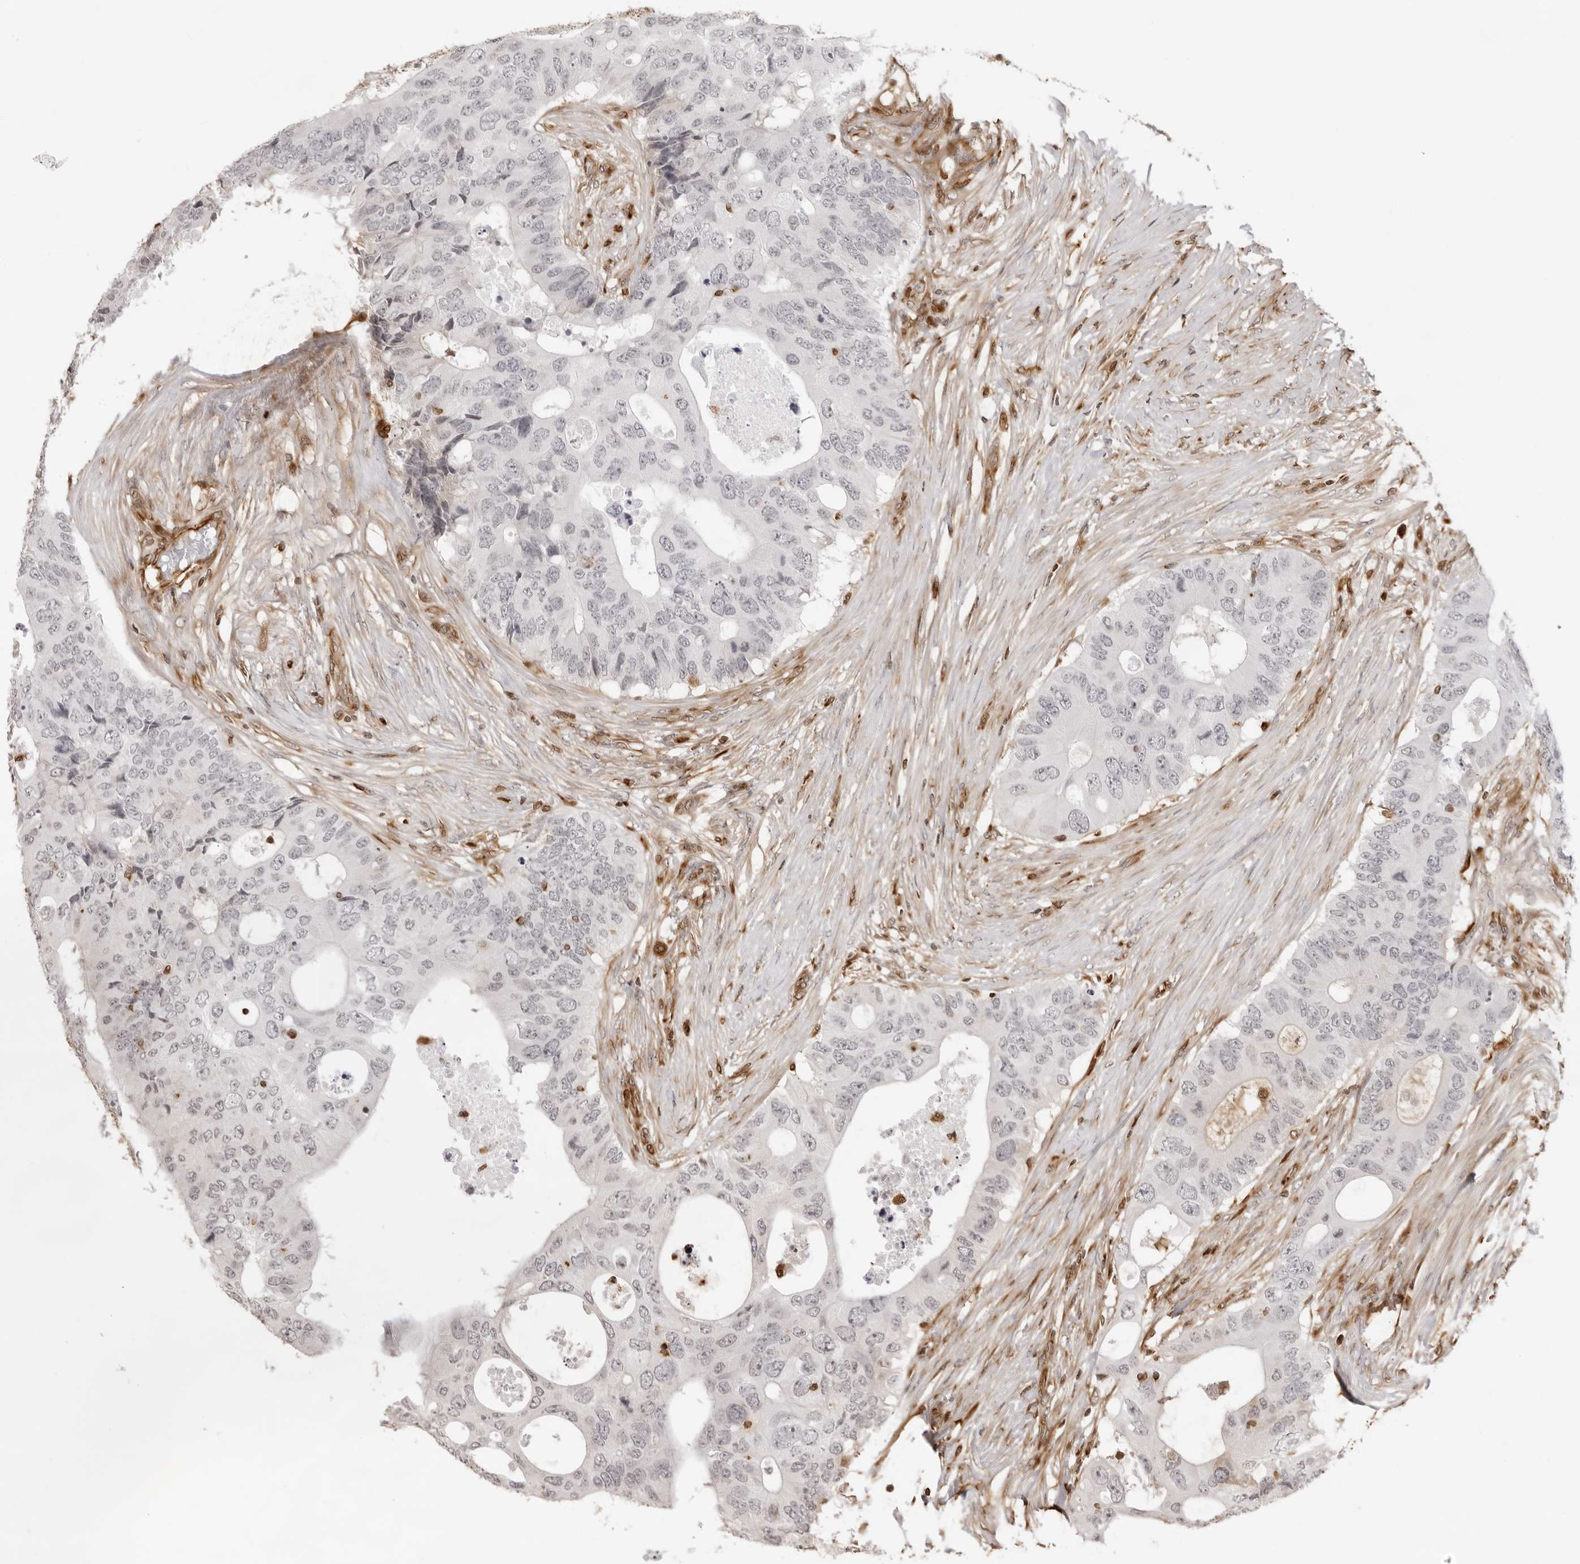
{"staining": {"intensity": "negative", "quantity": "none", "location": "none"}, "tissue": "colorectal cancer", "cell_type": "Tumor cells", "image_type": "cancer", "snomed": [{"axis": "morphology", "description": "Adenocarcinoma, NOS"}, {"axis": "topography", "description": "Colon"}], "caption": "There is no significant staining in tumor cells of colorectal cancer (adenocarcinoma). (DAB (3,3'-diaminobenzidine) IHC visualized using brightfield microscopy, high magnification).", "gene": "DYNLT5", "patient": {"sex": "male", "age": 71}}